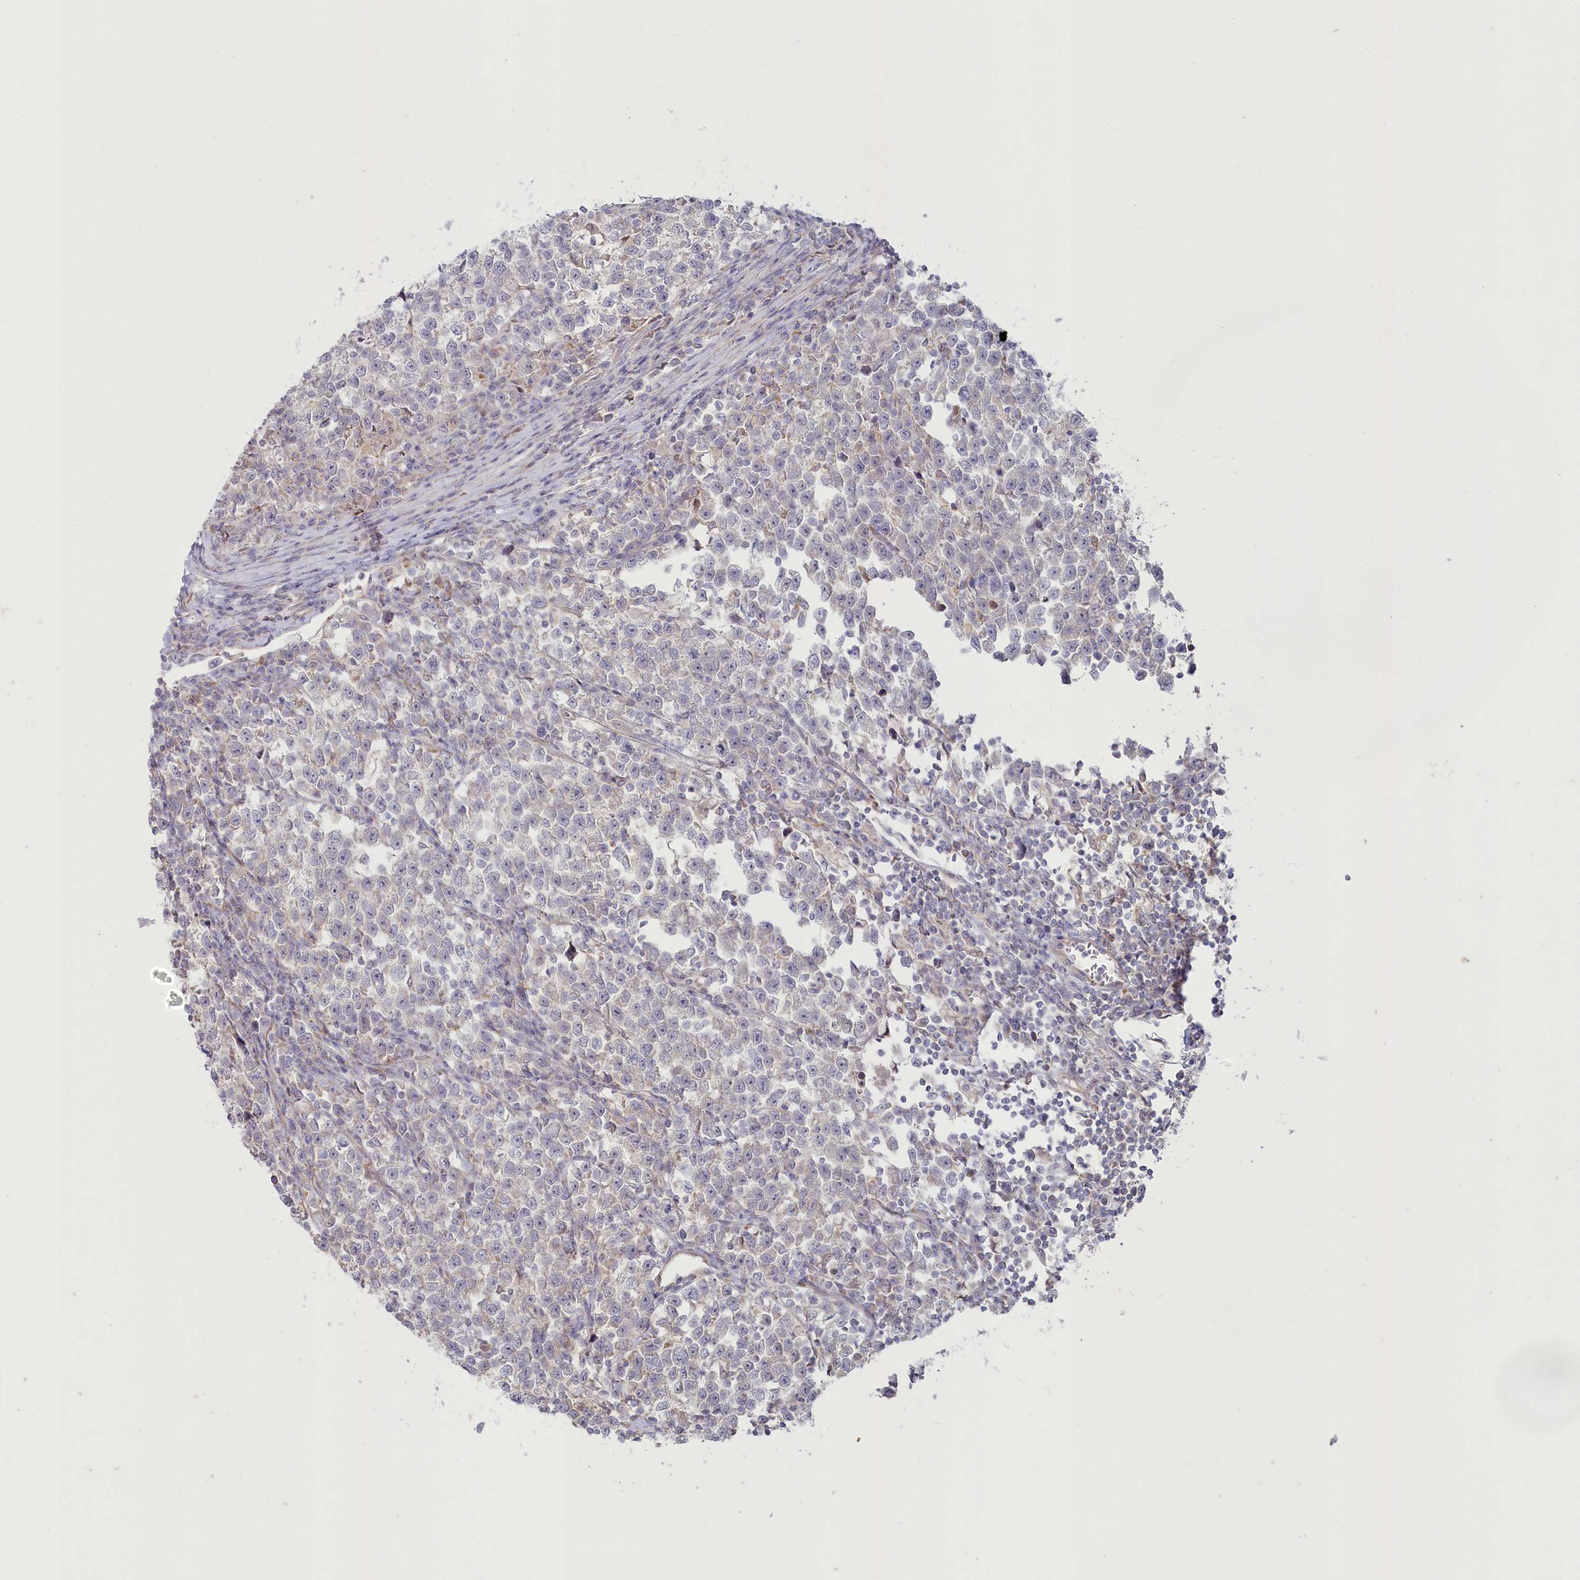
{"staining": {"intensity": "negative", "quantity": "none", "location": "none"}, "tissue": "testis cancer", "cell_type": "Tumor cells", "image_type": "cancer", "snomed": [{"axis": "morphology", "description": "Normal tissue, NOS"}, {"axis": "morphology", "description": "Seminoma, NOS"}, {"axis": "topography", "description": "Testis"}], "caption": "There is no significant positivity in tumor cells of testis cancer (seminoma).", "gene": "MTG1", "patient": {"sex": "male", "age": 43}}